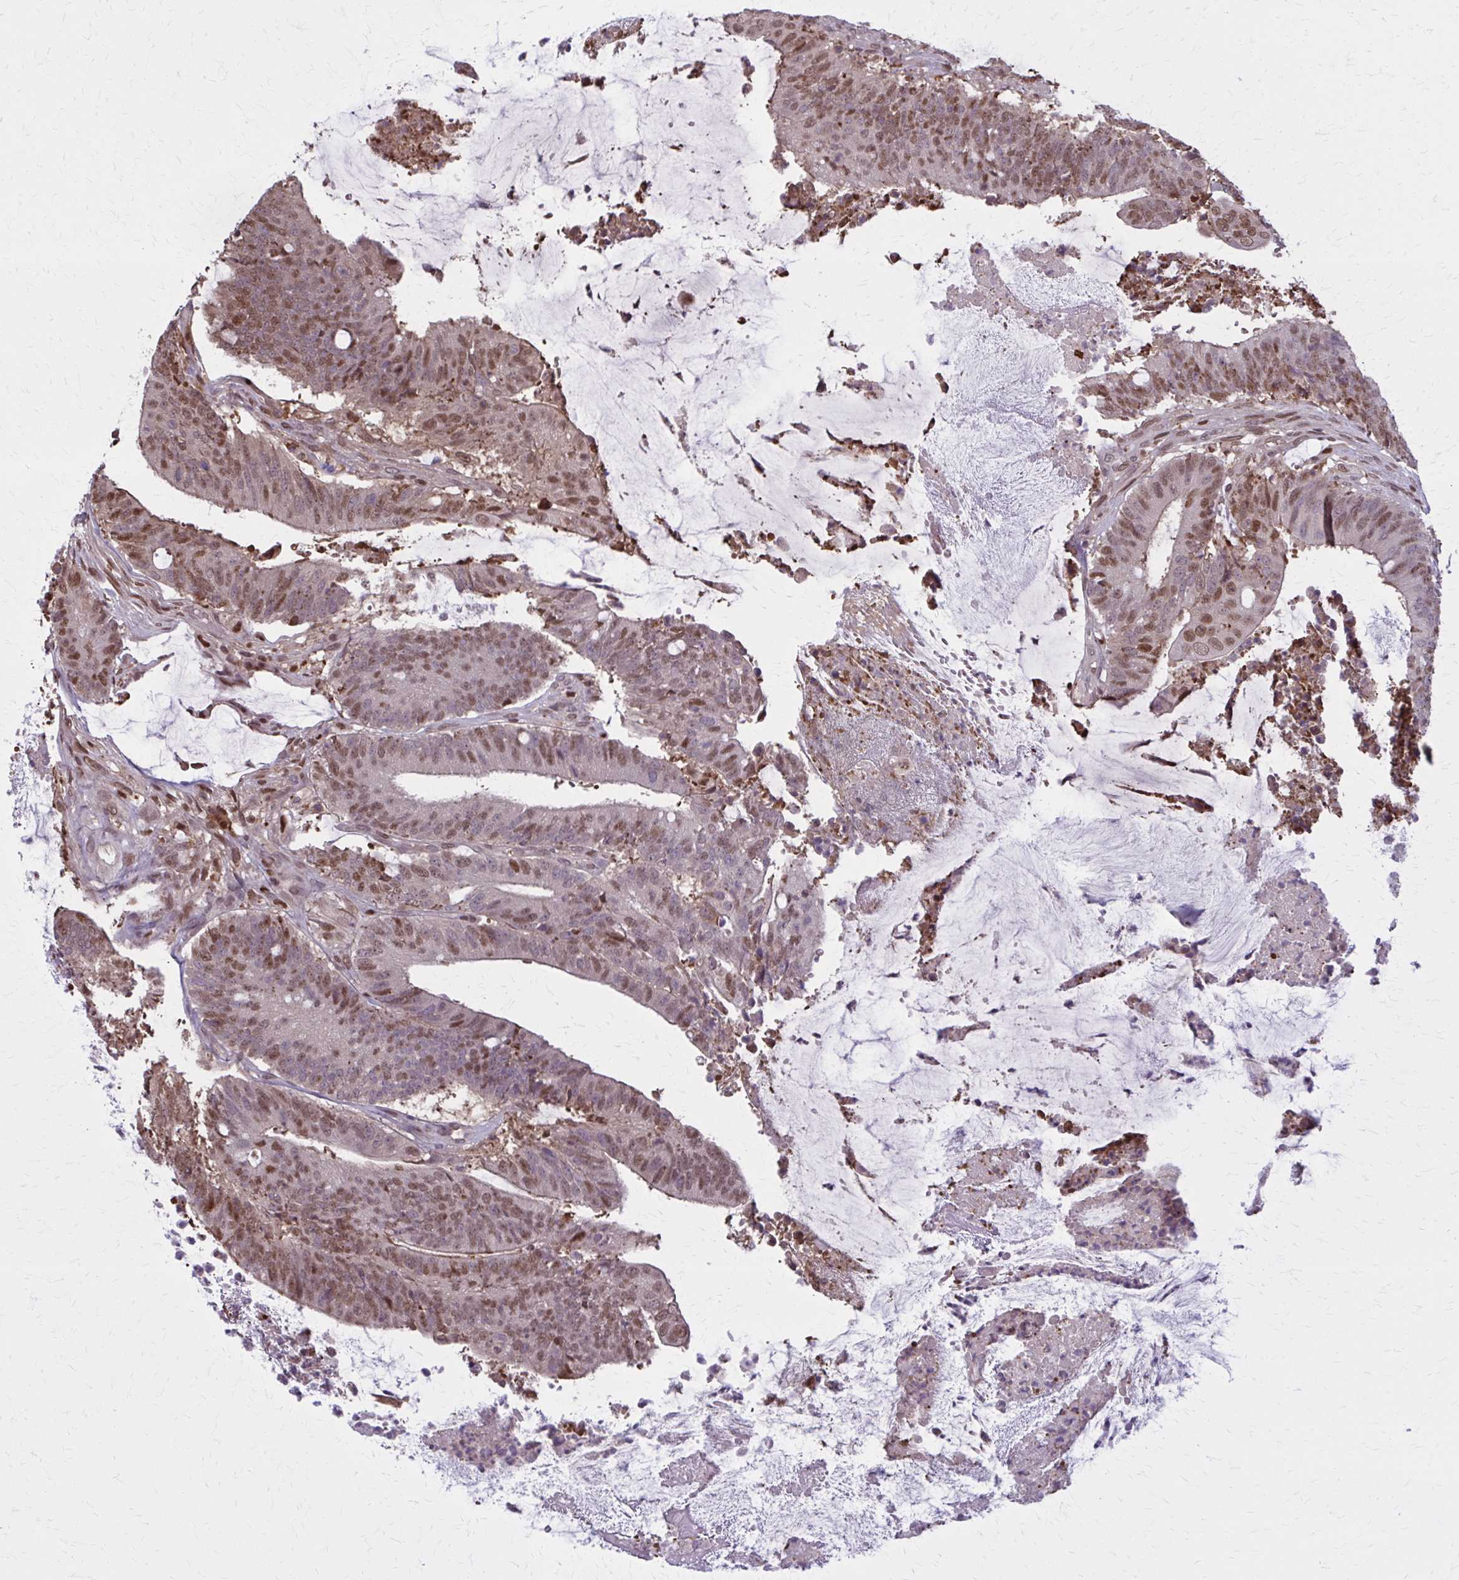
{"staining": {"intensity": "moderate", "quantity": ">75%", "location": "nuclear"}, "tissue": "colorectal cancer", "cell_type": "Tumor cells", "image_type": "cancer", "snomed": [{"axis": "morphology", "description": "Adenocarcinoma, NOS"}, {"axis": "topography", "description": "Colon"}], "caption": "Immunohistochemistry (IHC) (DAB (3,3'-diaminobenzidine)) staining of colorectal cancer (adenocarcinoma) reveals moderate nuclear protein staining in about >75% of tumor cells.", "gene": "MDH1", "patient": {"sex": "female", "age": 43}}